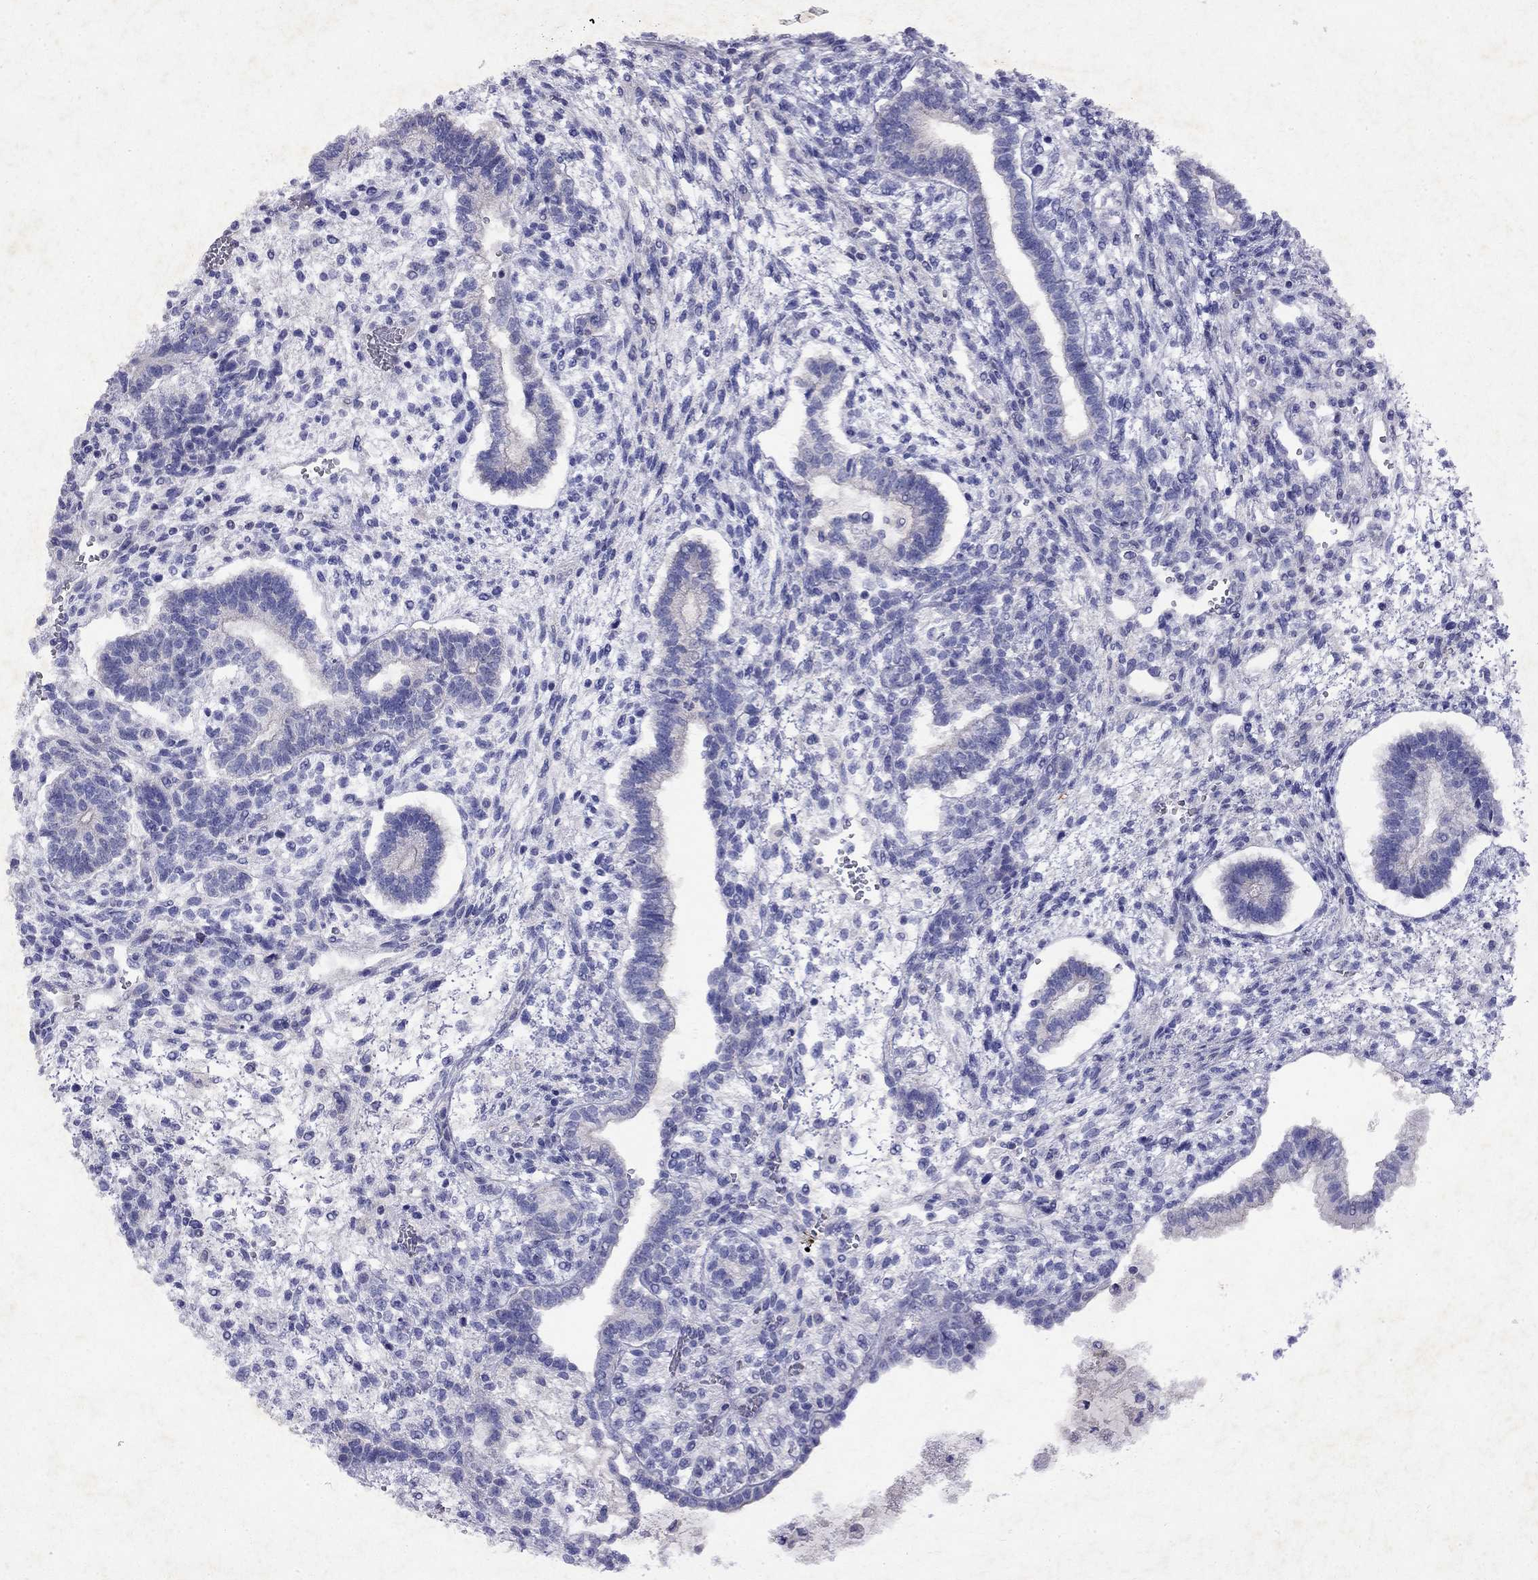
{"staining": {"intensity": "negative", "quantity": "none", "location": "none"}, "tissue": "testis cancer", "cell_type": "Tumor cells", "image_type": "cancer", "snomed": [{"axis": "morphology", "description": "Carcinoma, Embryonal, NOS"}, {"axis": "topography", "description": "Testis"}], "caption": "Immunohistochemistry (IHC) photomicrograph of testis embryonal carcinoma stained for a protein (brown), which reveals no positivity in tumor cells.", "gene": "GNAT3", "patient": {"sex": "male", "age": 37}}